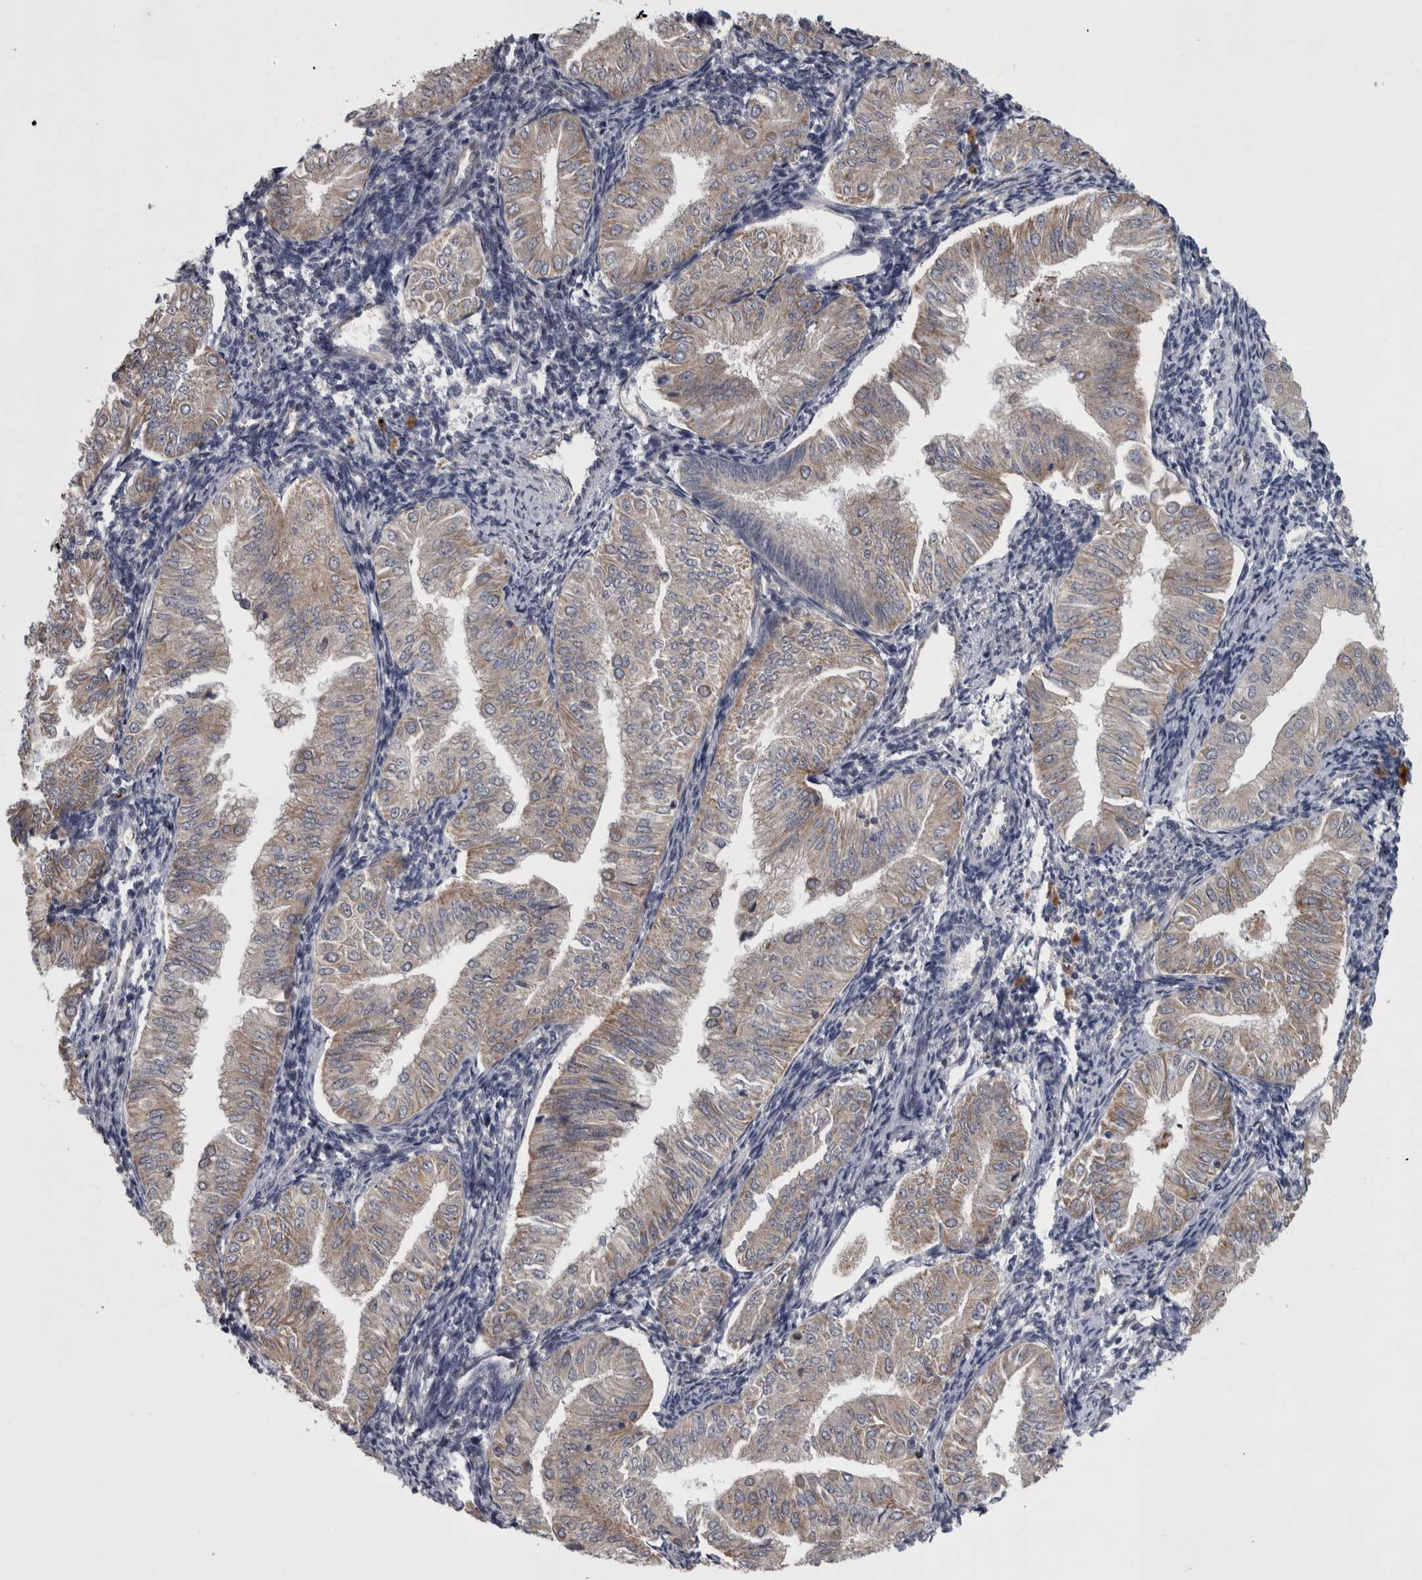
{"staining": {"intensity": "weak", "quantity": "<25%", "location": "cytoplasmic/membranous"}, "tissue": "endometrial cancer", "cell_type": "Tumor cells", "image_type": "cancer", "snomed": [{"axis": "morphology", "description": "Normal tissue, NOS"}, {"axis": "morphology", "description": "Adenocarcinoma, NOS"}, {"axis": "topography", "description": "Endometrium"}], "caption": "Endometrial adenocarcinoma was stained to show a protein in brown. There is no significant expression in tumor cells.", "gene": "DBT", "patient": {"sex": "female", "age": 53}}